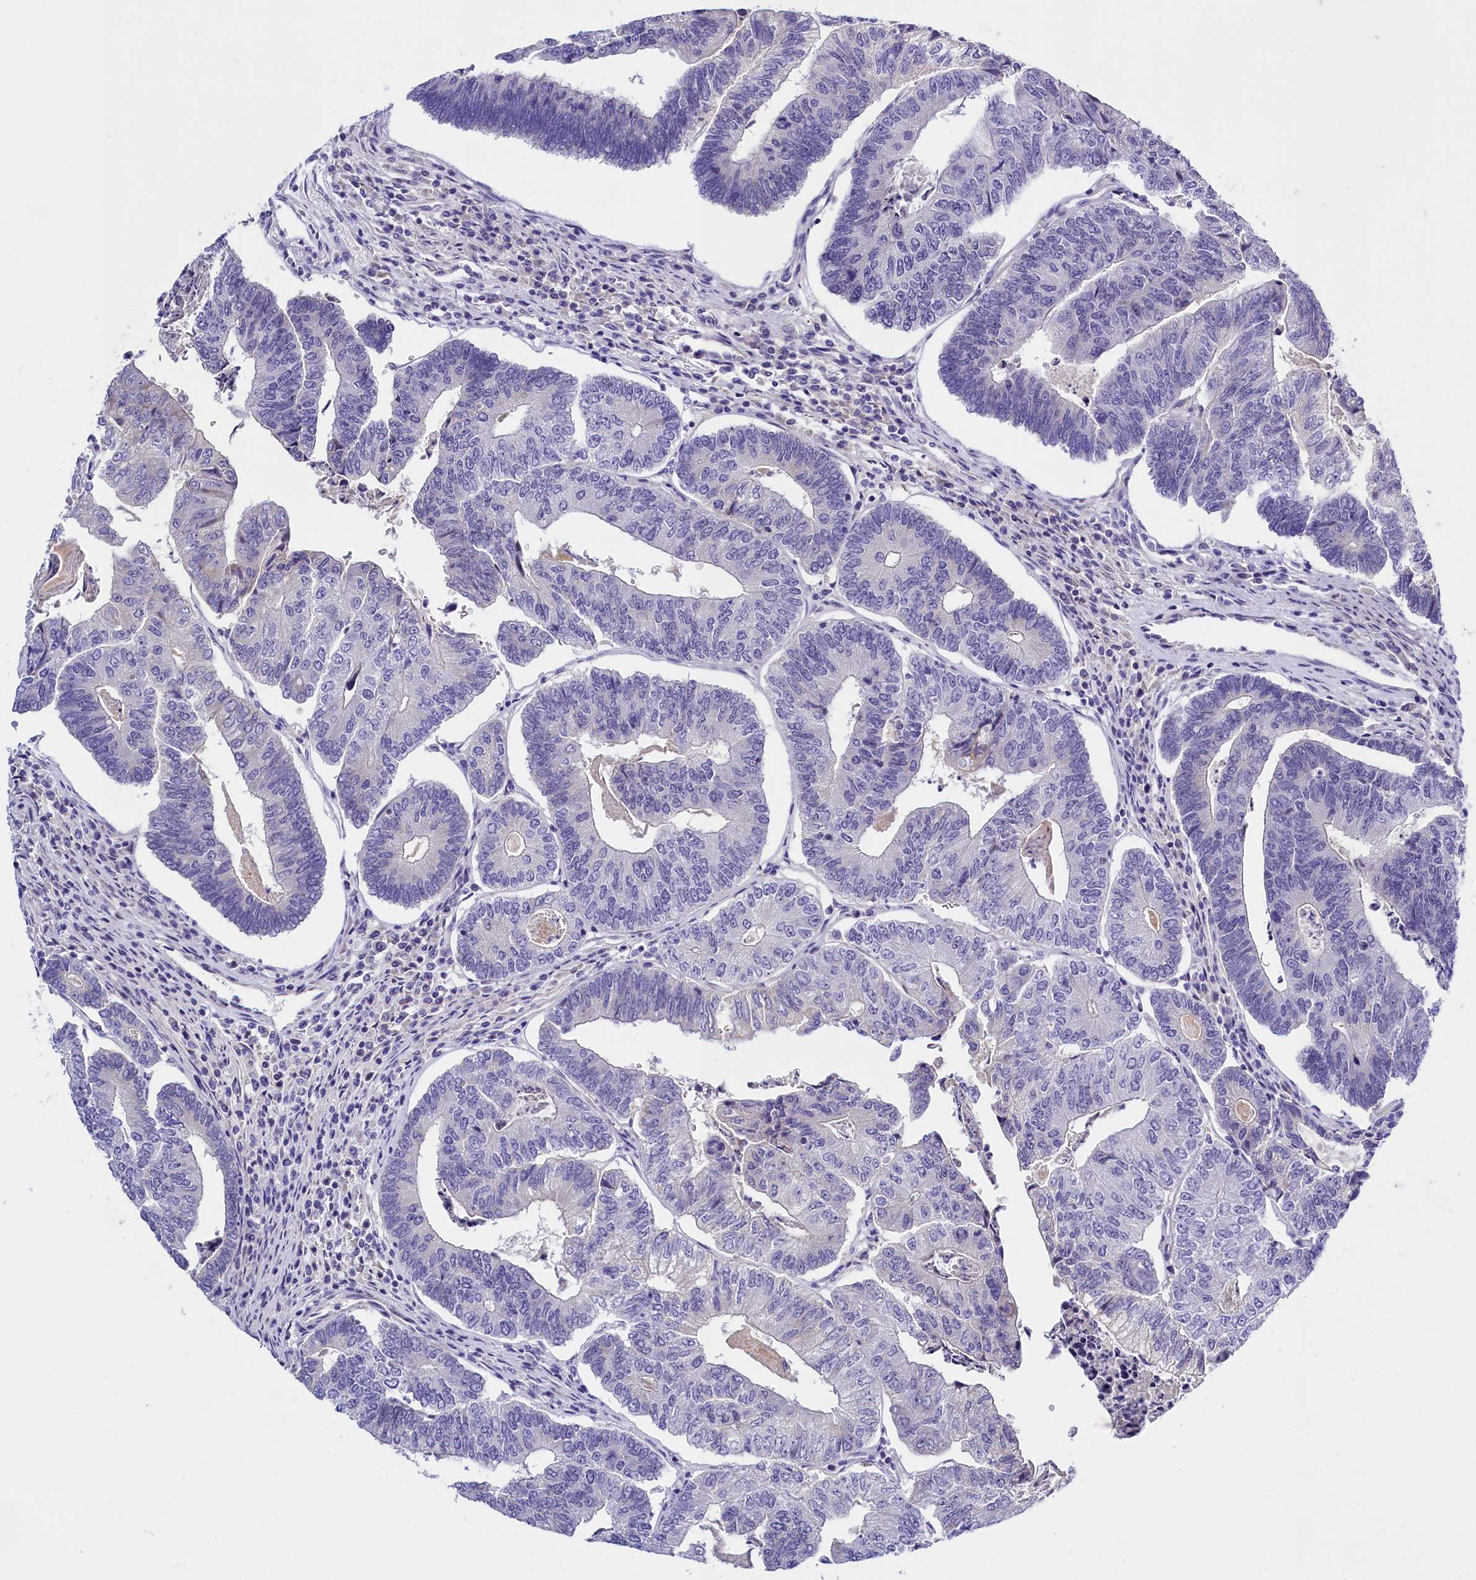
{"staining": {"intensity": "negative", "quantity": "none", "location": "none"}, "tissue": "colorectal cancer", "cell_type": "Tumor cells", "image_type": "cancer", "snomed": [{"axis": "morphology", "description": "Adenocarcinoma, NOS"}, {"axis": "topography", "description": "Colon"}], "caption": "Immunohistochemistry photomicrograph of human colorectal adenocarcinoma stained for a protein (brown), which reveals no positivity in tumor cells.", "gene": "RTTN", "patient": {"sex": "female", "age": 67}}